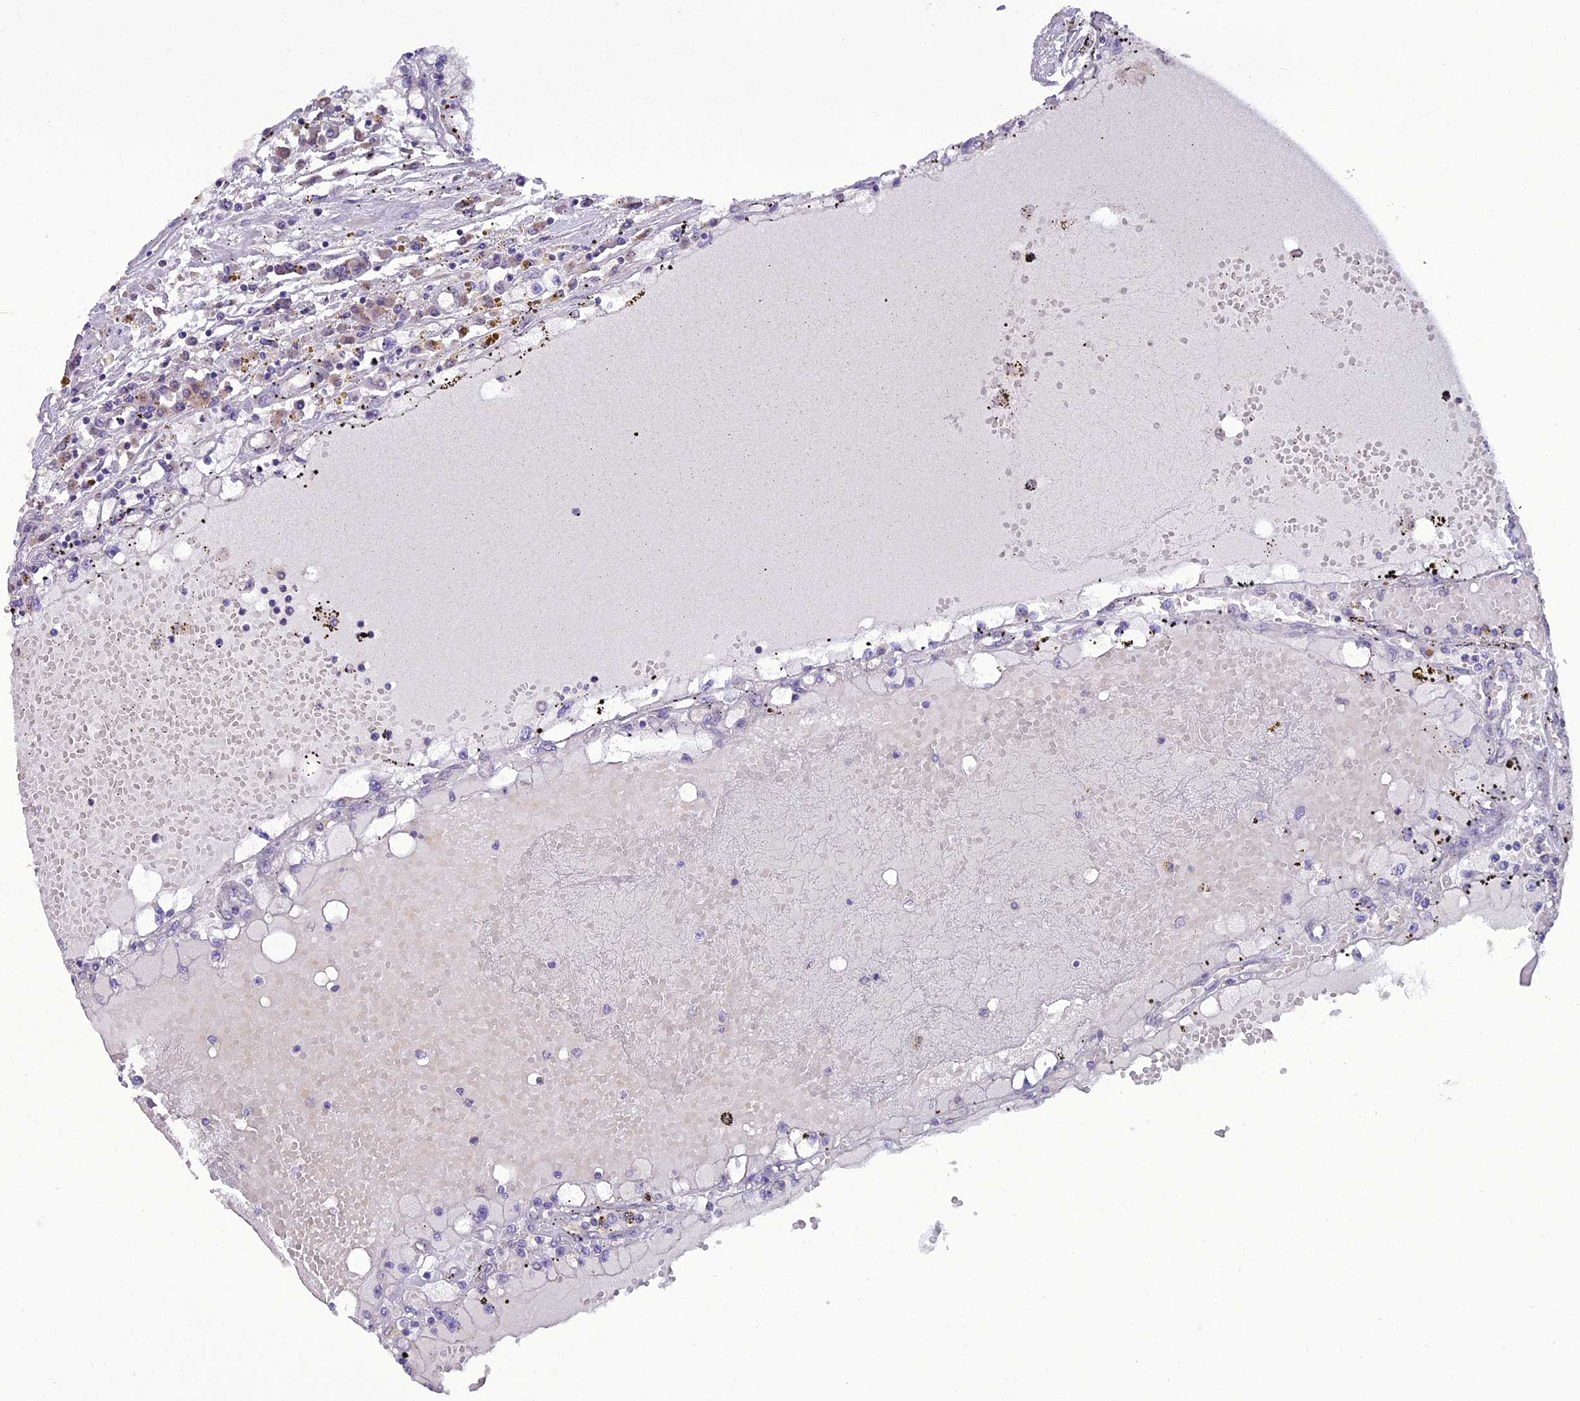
{"staining": {"intensity": "negative", "quantity": "none", "location": "none"}, "tissue": "renal cancer", "cell_type": "Tumor cells", "image_type": "cancer", "snomed": [{"axis": "morphology", "description": "Adenocarcinoma, NOS"}, {"axis": "topography", "description": "Kidney"}], "caption": "Renal adenocarcinoma stained for a protein using immunohistochemistry (IHC) reveals no expression tumor cells.", "gene": "GOLPH3", "patient": {"sex": "male", "age": 56}}